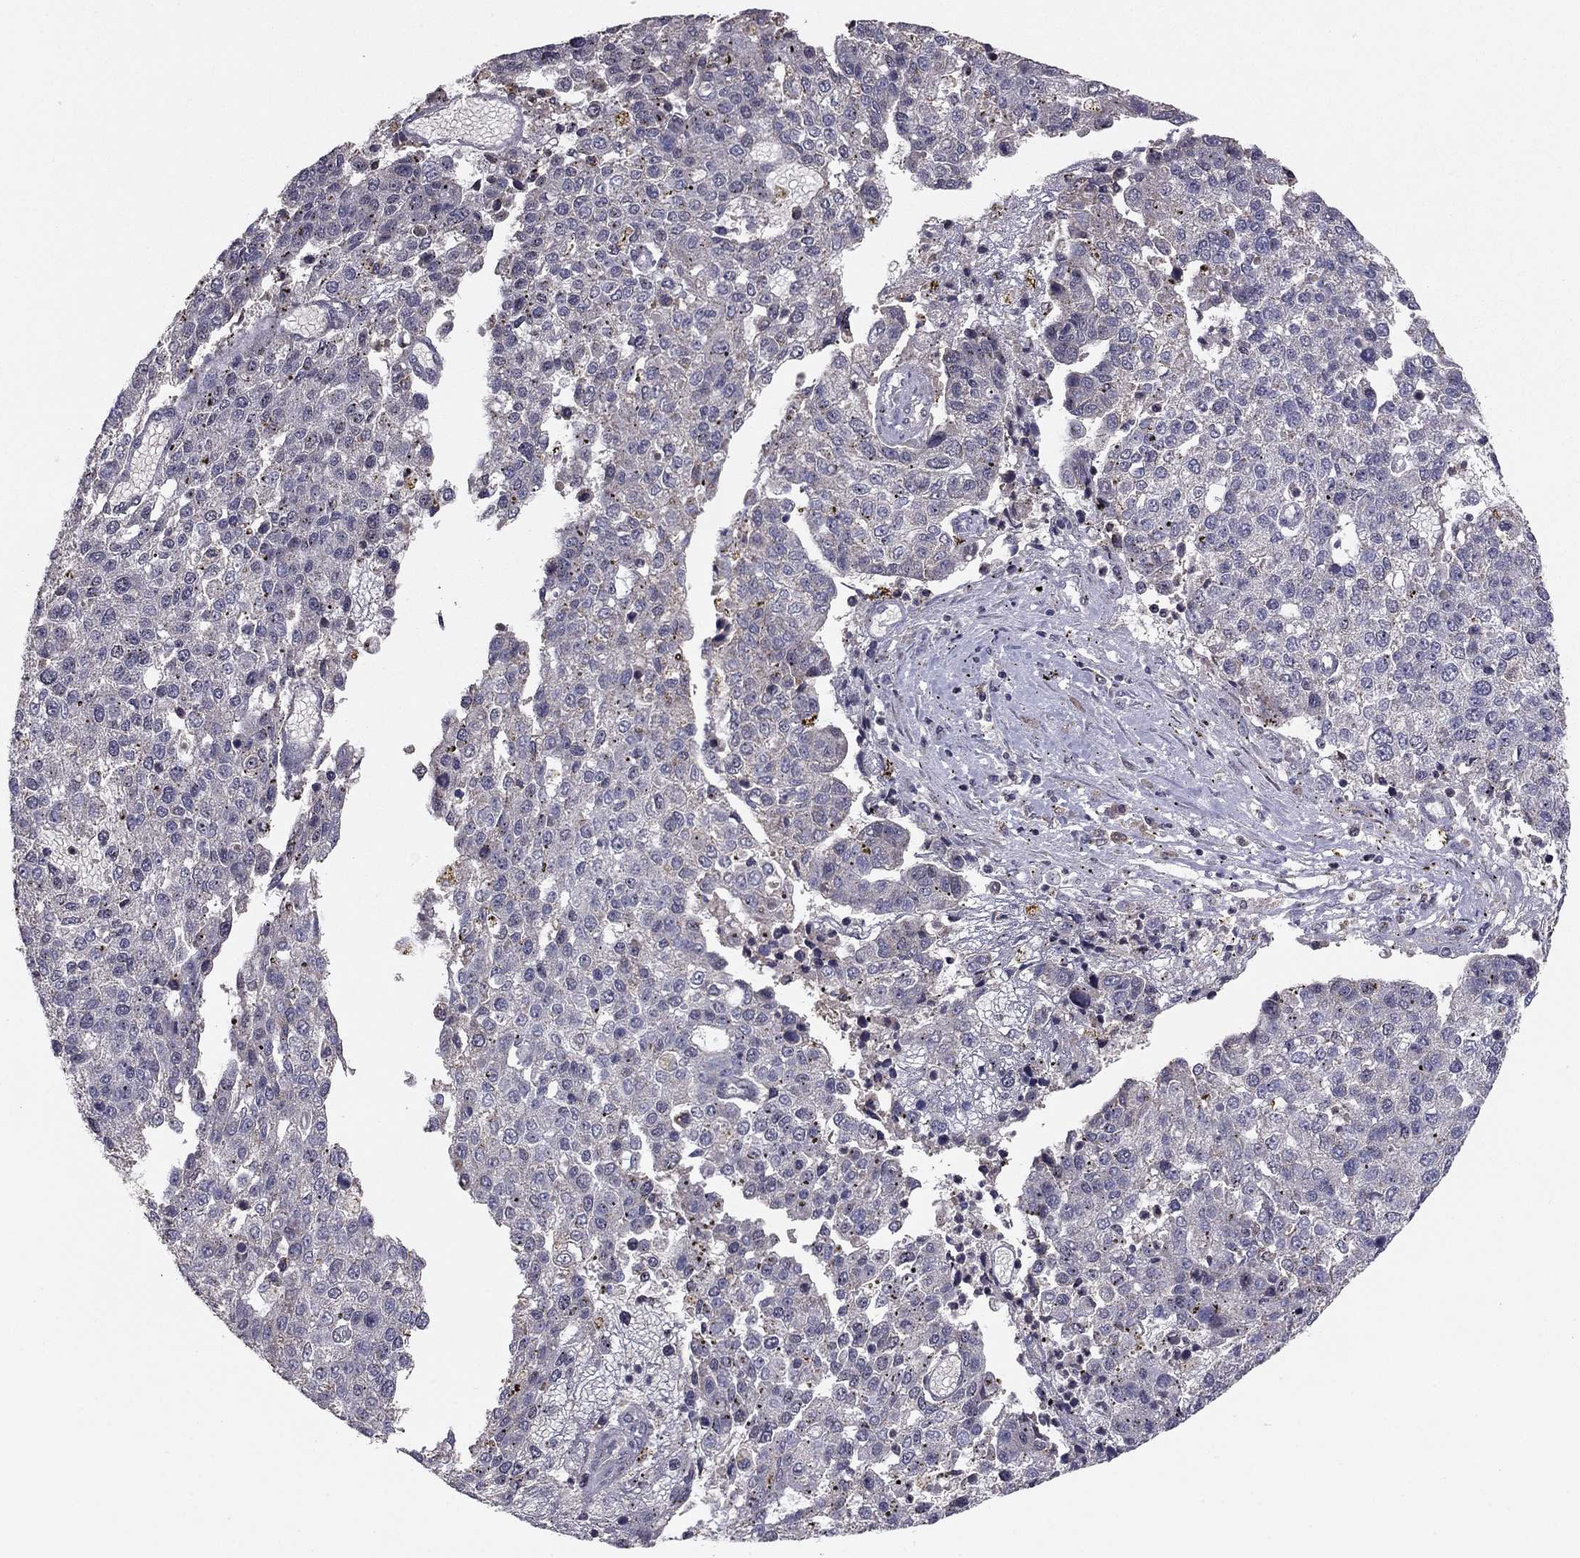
{"staining": {"intensity": "negative", "quantity": "none", "location": "none"}, "tissue": "pancreatic cancer", "cell_type": "Tumor cells", "image_type": "cancer", "snomed": [{"axis": "morphology", "description": "Adenocarcinoma, NOS"}, {"axis": "topography", "description": "Pancreas"}], "caption": "This is an immunohistochemistry micrograph of human adenocarcinoma (pancreatic). There is no positivity in tumor cells.", "gene": "HCN1", "patient": {"sex": "female", "age": 61}}